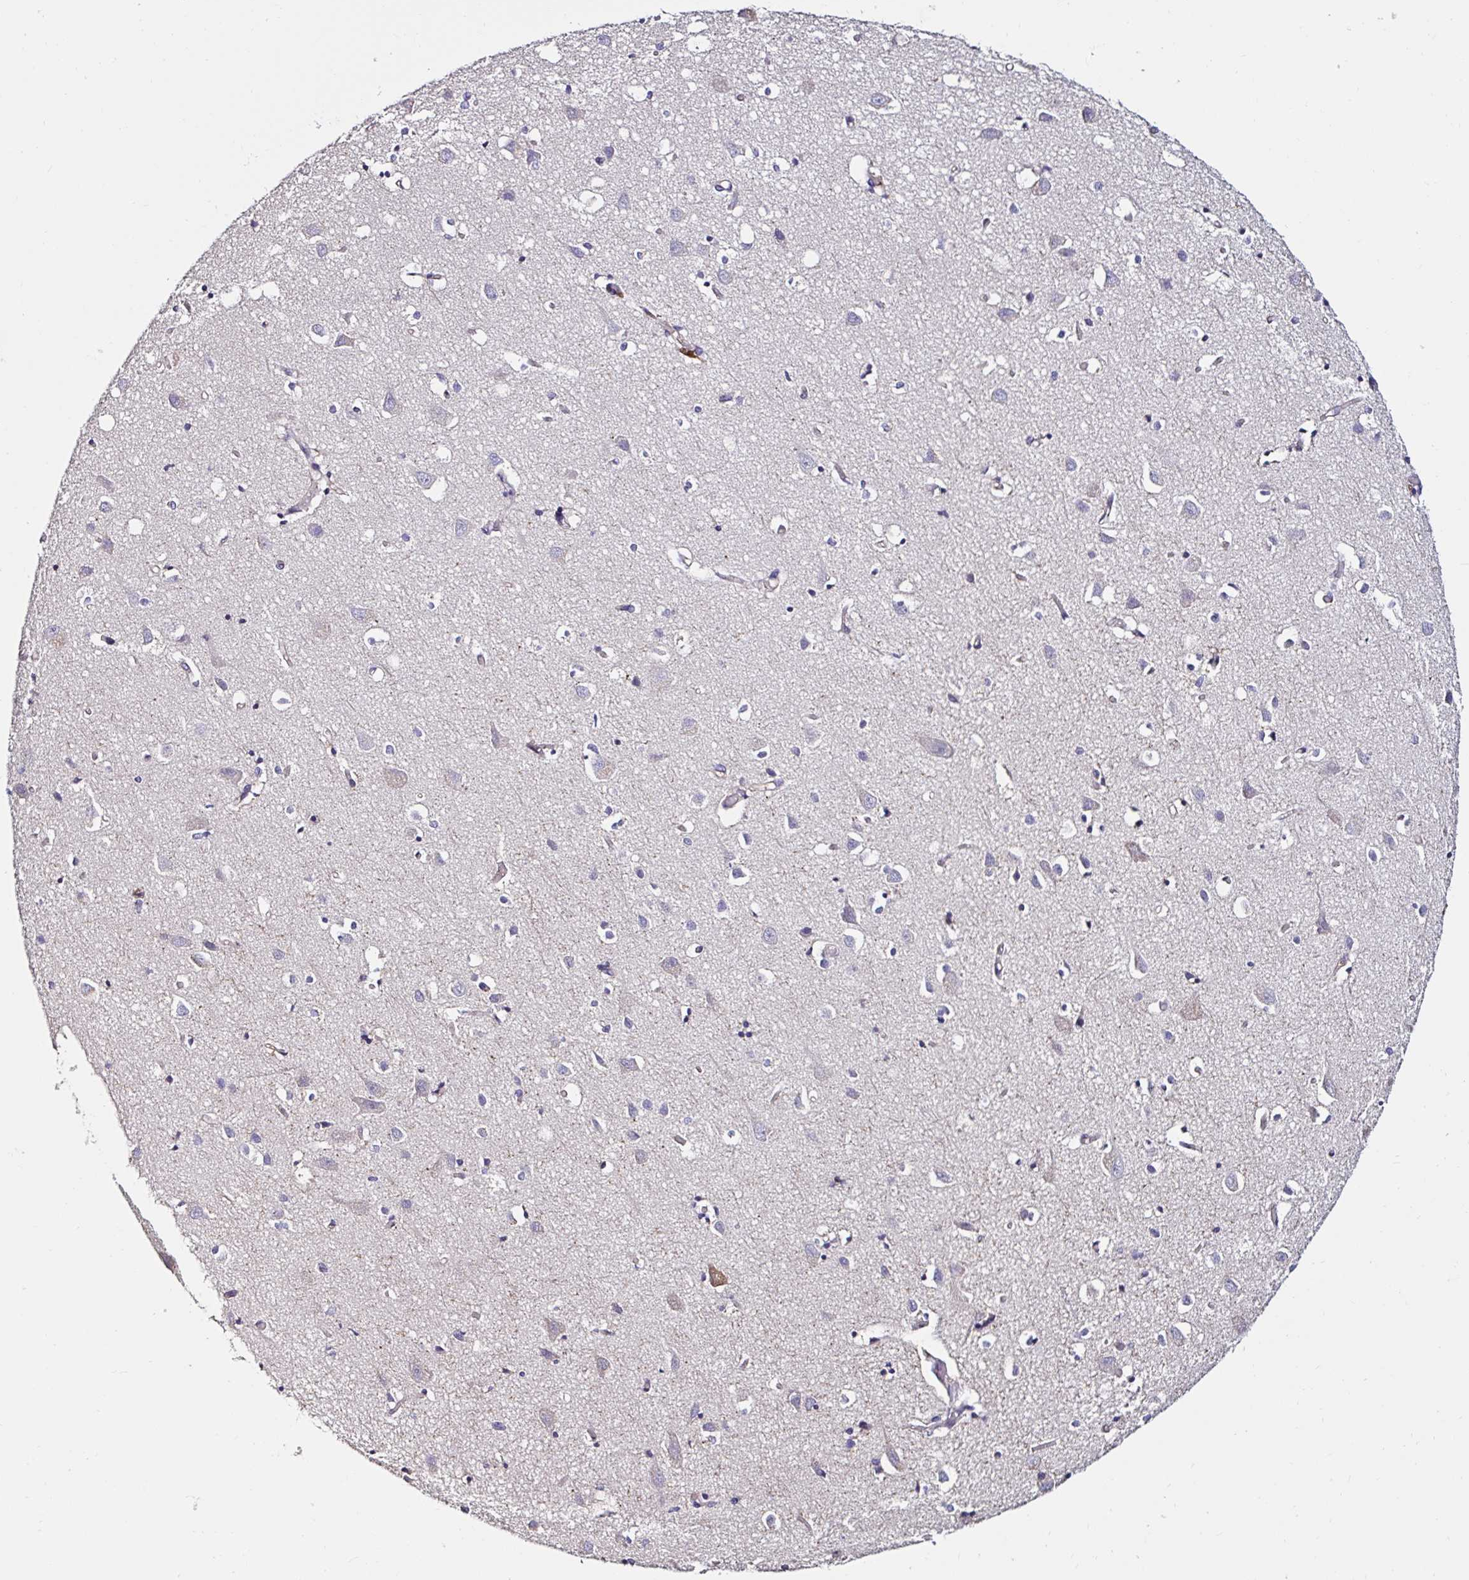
{"staining": {"intensity": "negative", "quantity": "none", "location": "none"}, "tissue": "cerebral cortex", "cell_type": "Endothelial cells", "image_type": "normal", "snomed": [{"axis": "morphology", "description": "Normal tissue, NOS"}, {"axis": "topography", "description": "Cerebral cortex"}], "caption": "This micrograph is of normal cerebral cortex stained with immunohistochemistry (IHC) to label a protein in brown with the nuclei are counter-stained blue. There is no staining in endothelial cells. (Stains: DAB (3,3'-diaminobenzidine) immunohistochemistry with hematoxylin counter stain, Microscopy: brightfield microscopy at high magnification).", "gene": "RSRP1", "patient": {"sex": "male", "age": 70}}